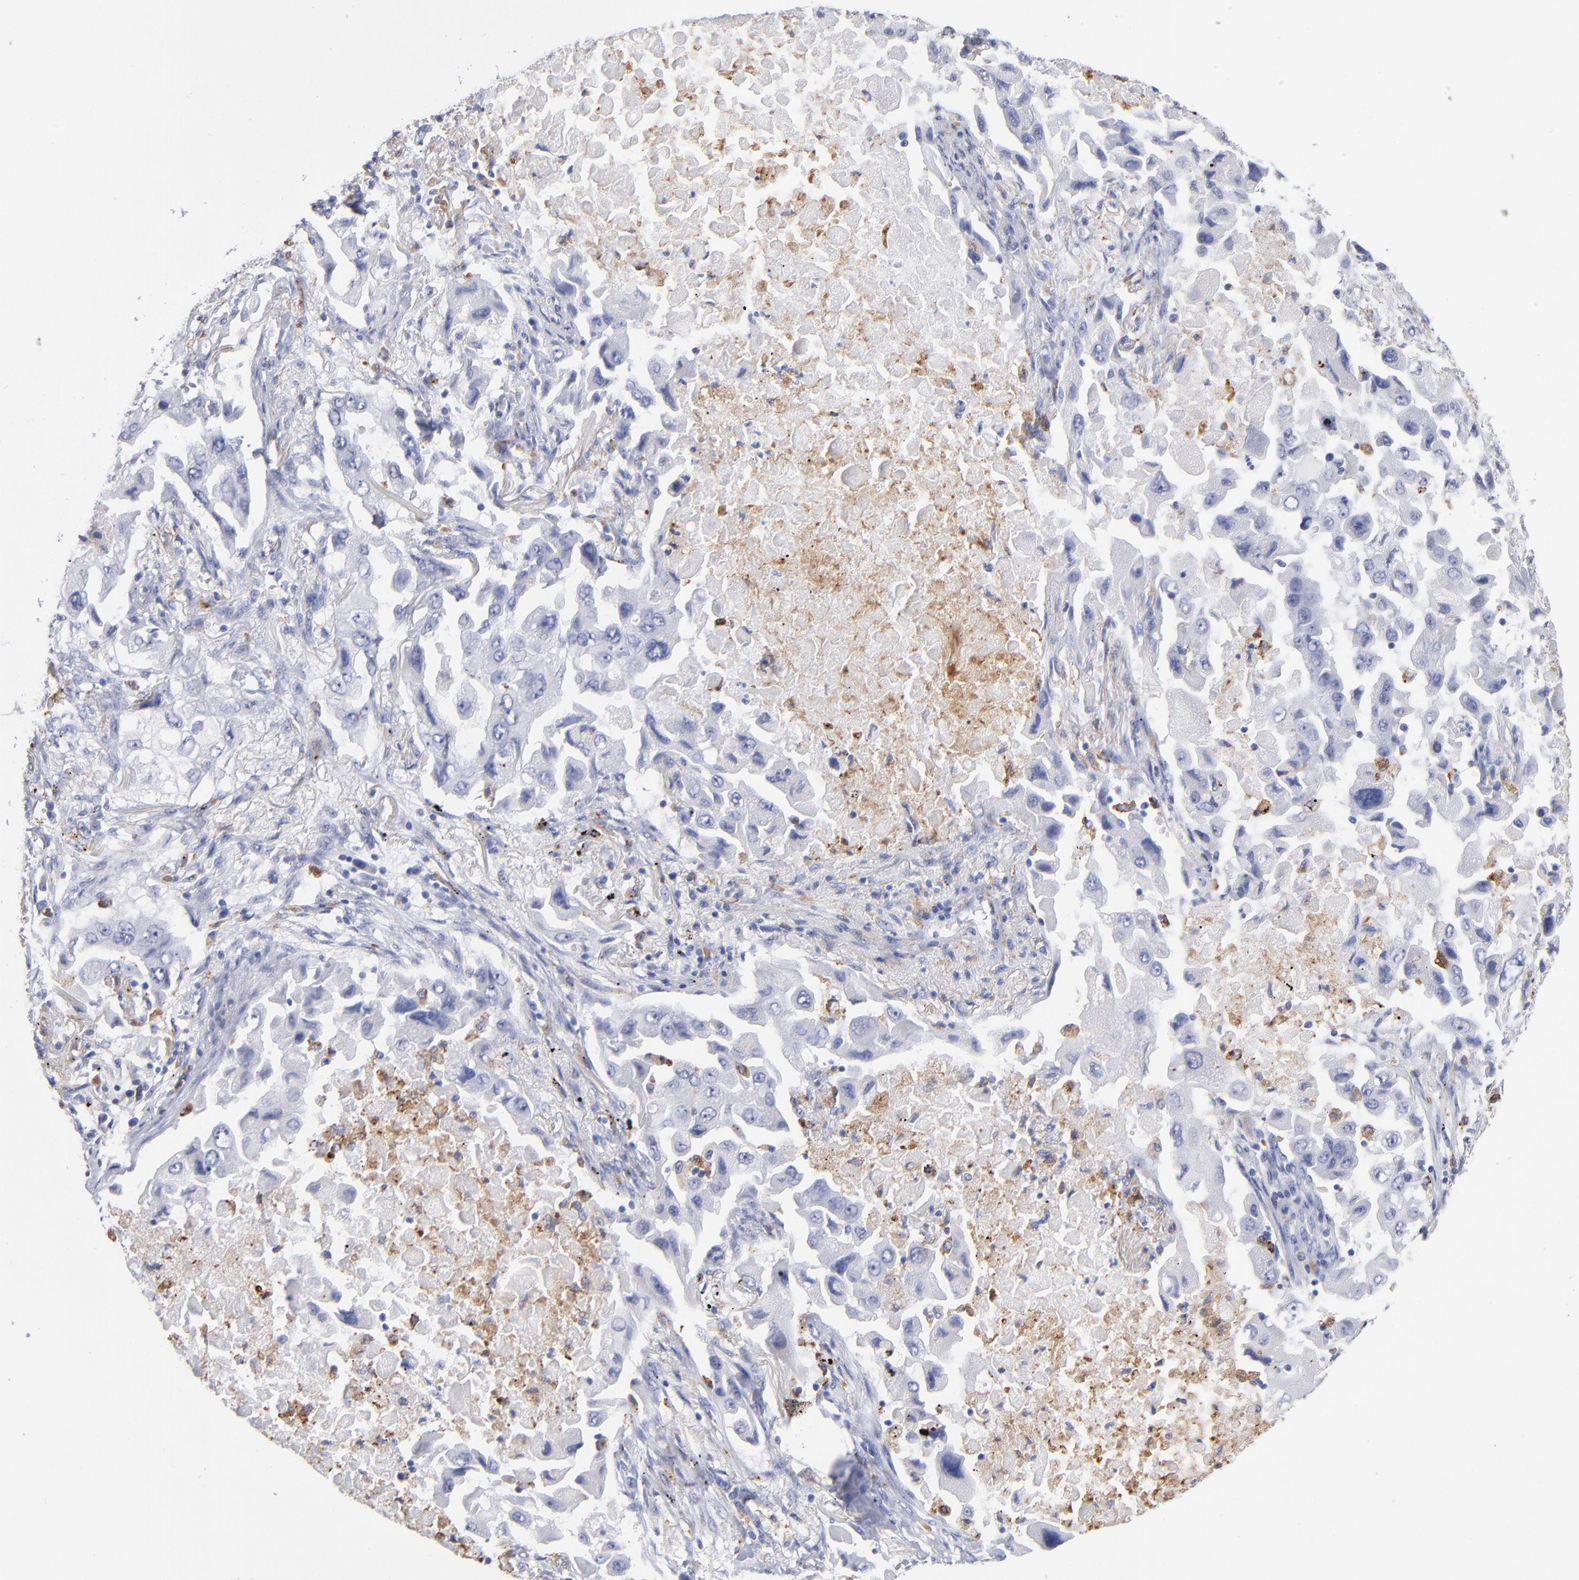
{"staining": {"intensity": "negative", "quantity": "none", "location": "none"}, "tissue": "lung cancer", "cell_type": "Tumor cells", "image_type": "cancer", "snomed": [{"axis": "morphology", "description": "Adenocarcinoma, NOS"}, {"axis": "topography", "description": "Lung"}], "caption": "IHC of human lung cancer demonstrates no staining in tumor cells.", "gene": "CD180", "patient": {"sex": "female", "age": 65}}